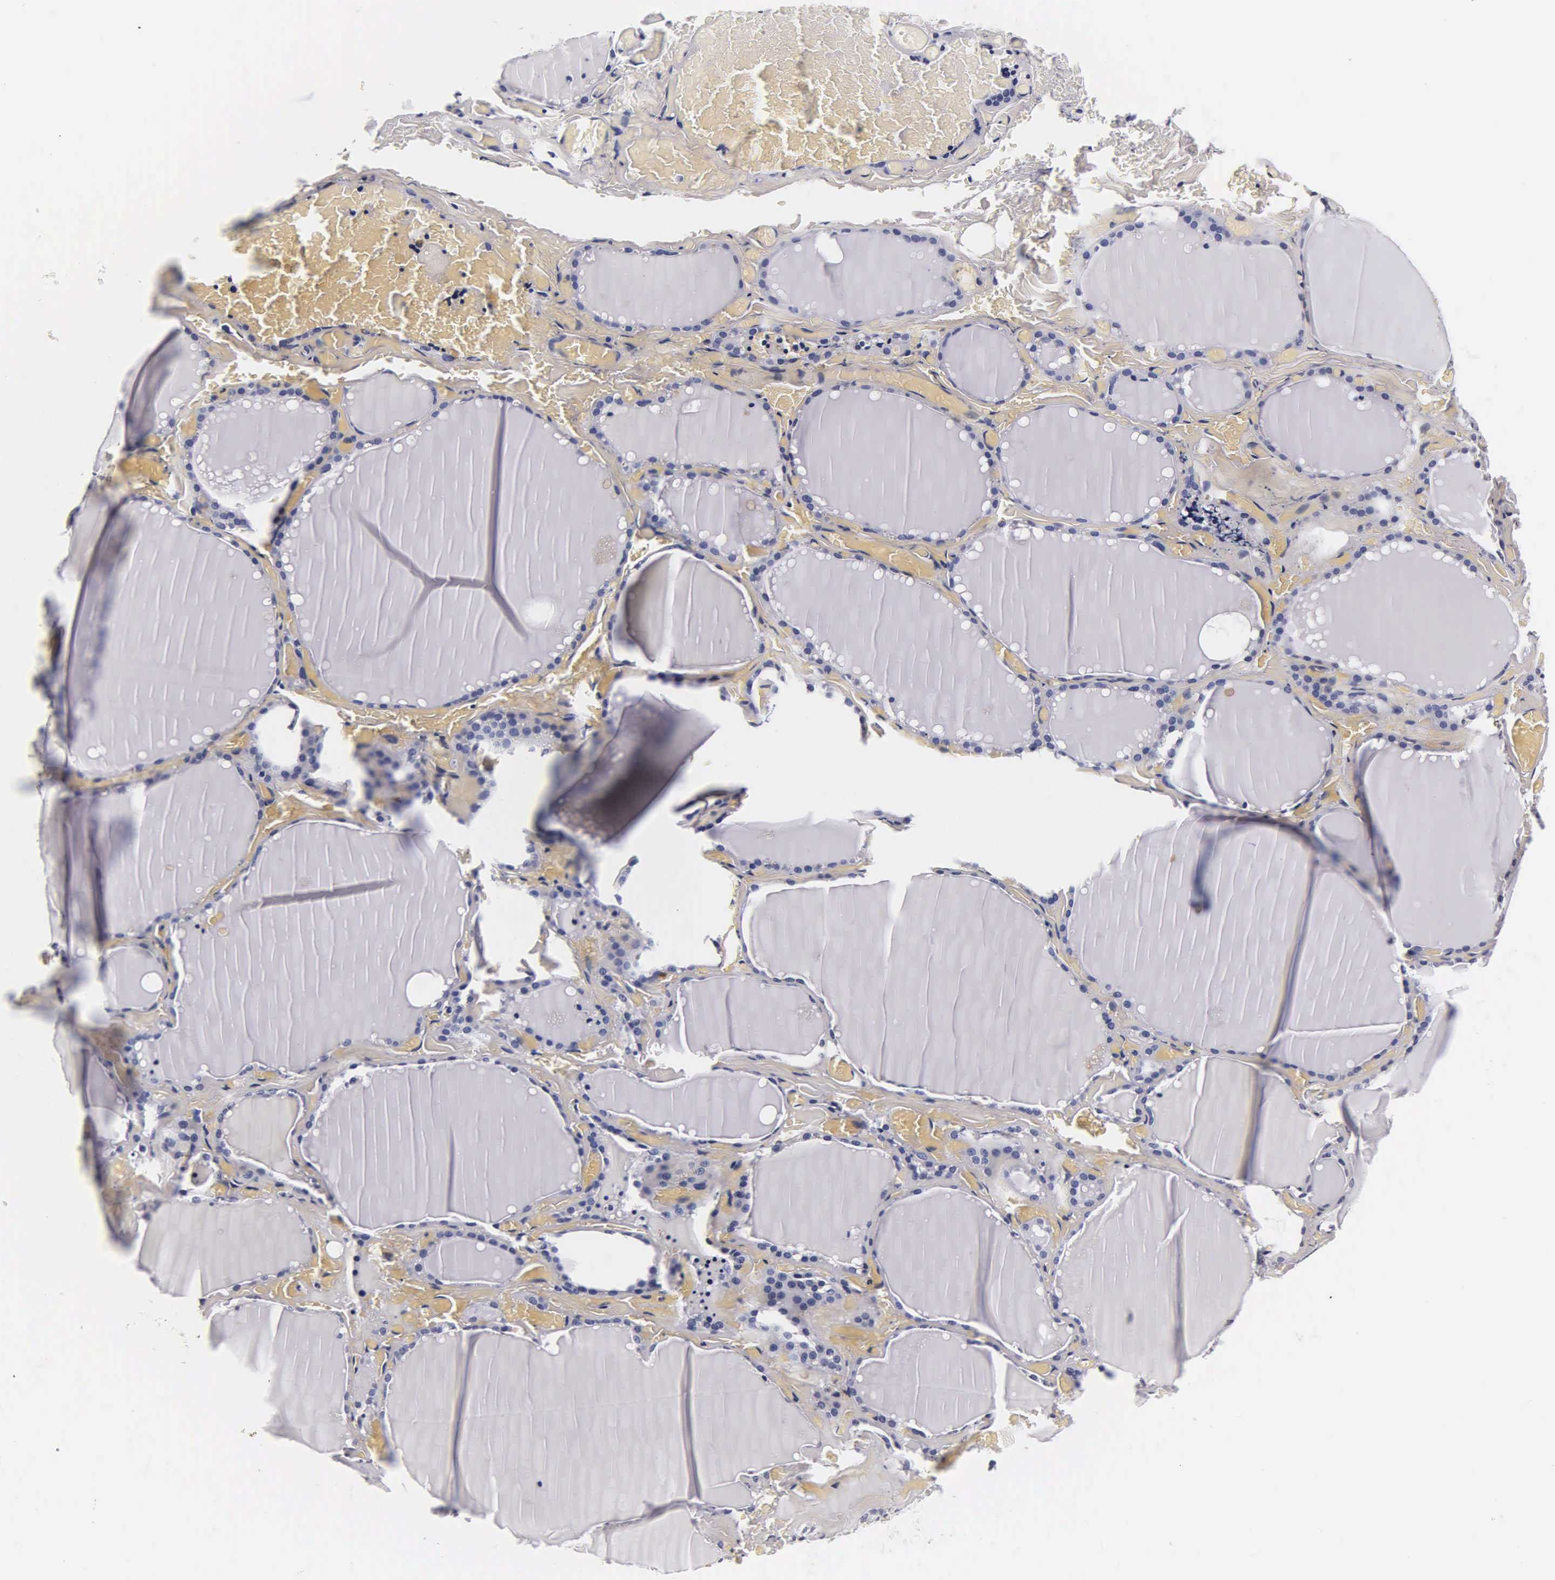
{"staining": {"intensity": "negative", "quantity": "none", "location": "none"}, "tissue": "thyroid gland", "cell_type": "Glandular cells", "image_type": "normal", "snomed": [{"axis": "morphology", "description": "Normal tissue, NOS"}, {"axis": "topography", "description": "Thyroid gland"}], "caption": "Unremarkable thyroid gland was stained to show a protein in brown. There is no significant positivity in glandular cells.", "gene": "INS", "patient": {"sex": "male", "age": 34}}